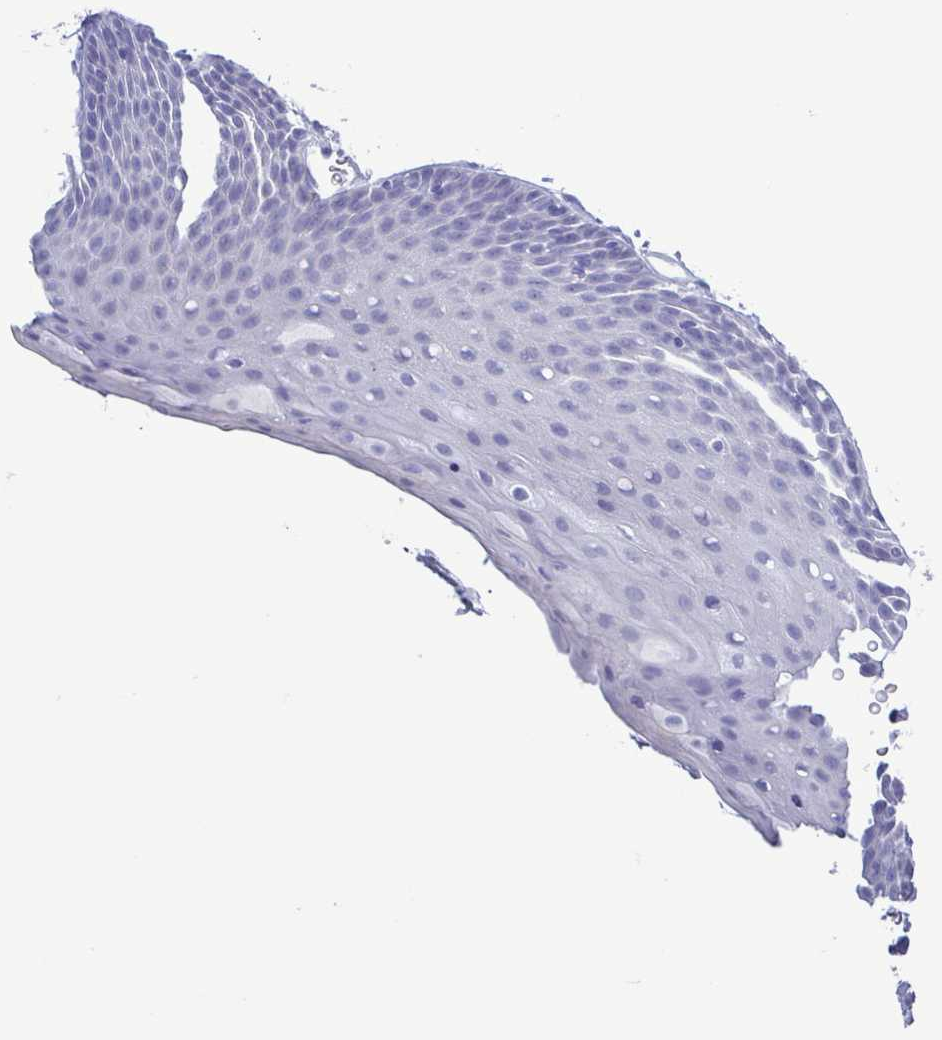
{"staining": {"intensity": "weak", "quantity": "<25%", "location": "cytoplasmic/membranous"}, "tissue": "skin", "cell_type": "Epidermal cells", "image_type": "normal", "snomed": [{"axis": "morphology", "description": "Normal tissue, NOS"}, {"axis": "topography", "description": "Anal"}], "caption": "The photomicrograph reveals no significant staining in epidermal cells of skin.", "gene": "TEX12", "patient": {"sex": "male", "age": 53}}